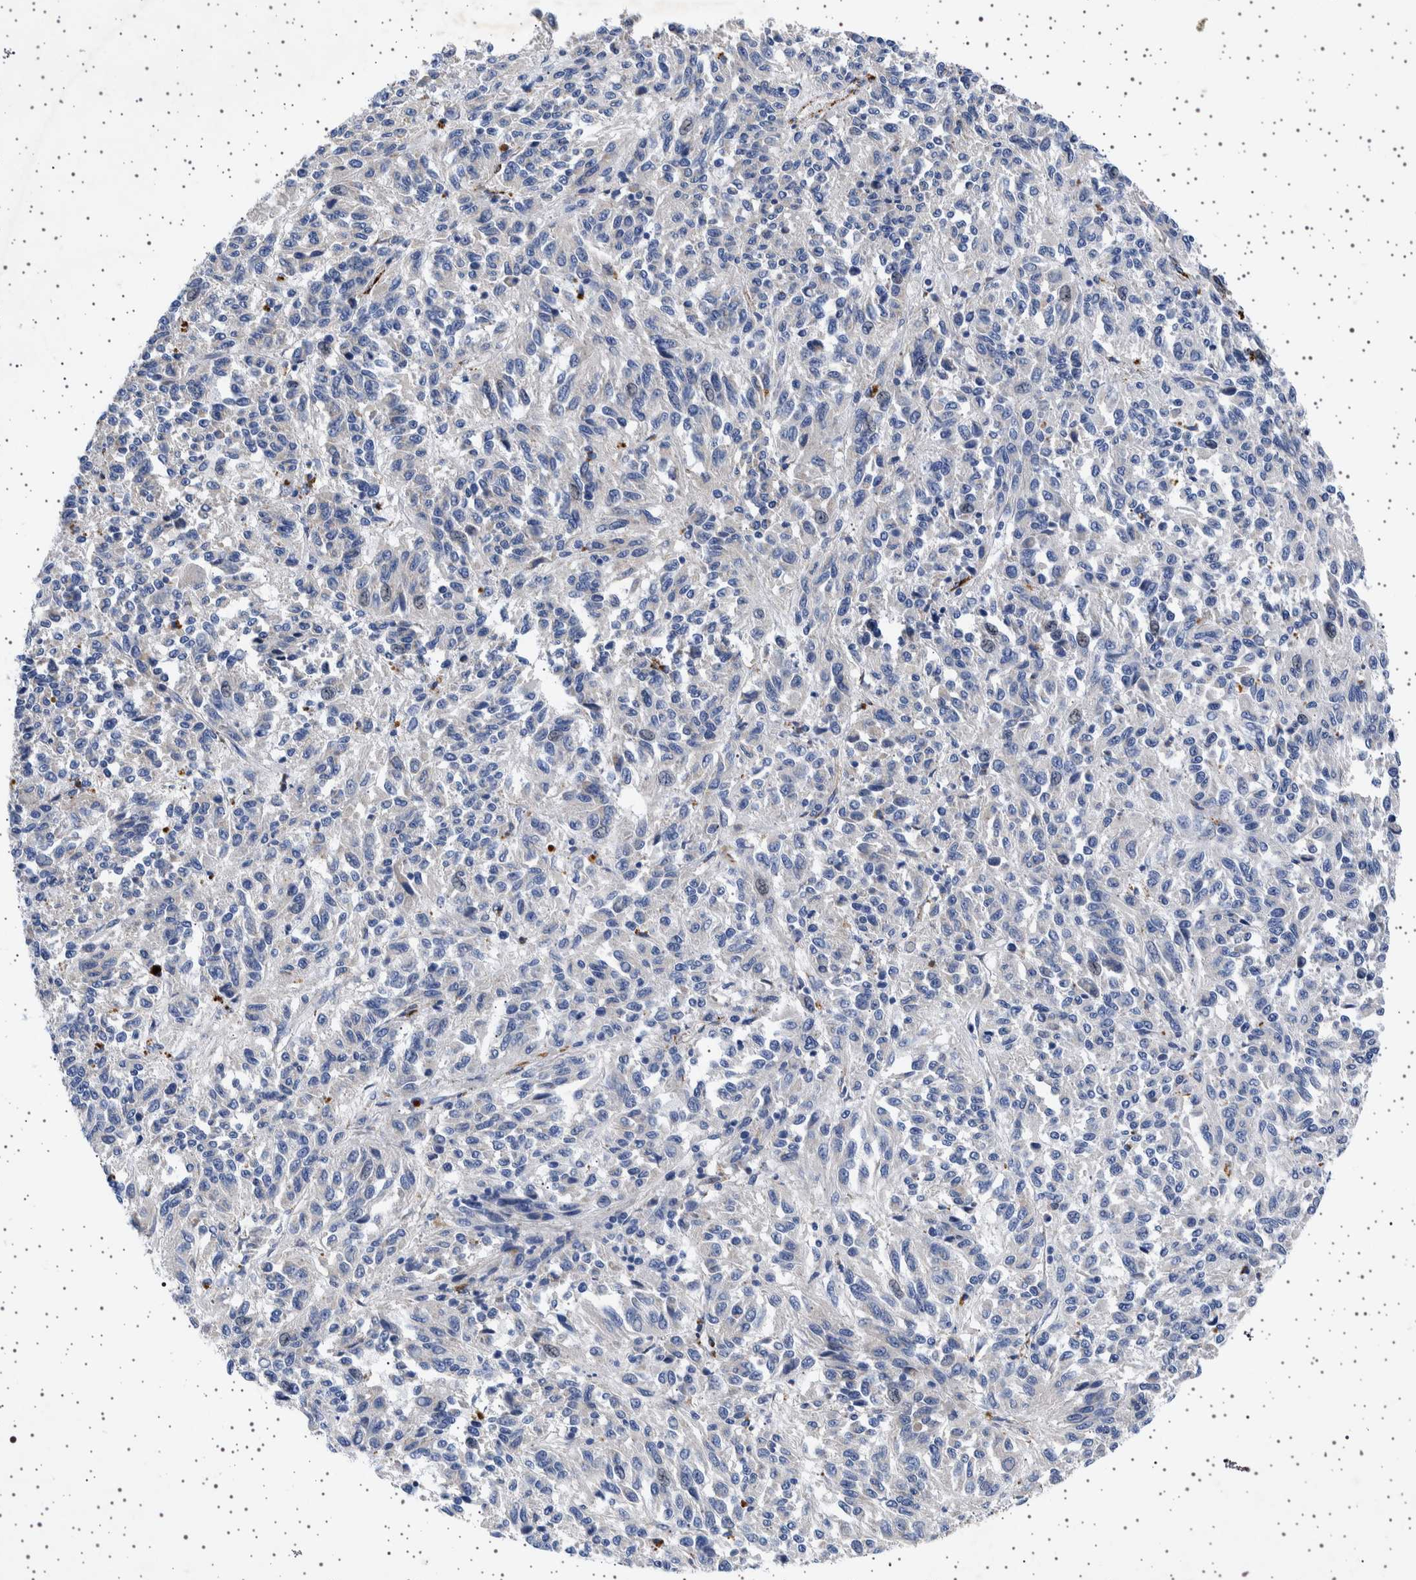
{"staining": {"intensity": "negative", "quantity": "none", "location": "none"}, "tissue": "melanoma", "cell_type": "Tumor cells", "image_type": "cancer", "snomed": [{"axis": "morphology", "description": "Malignant melanoma, Metastatic site"}, {"axis": "topography", "description": "Lung"}], "caption": "Immunohistochemistry of human malignant melanoma (metastatic site) displays no positivity in tumor cells.", "gene": "SEPTIN4", "patient": {"sex": "male", "age": 64}}